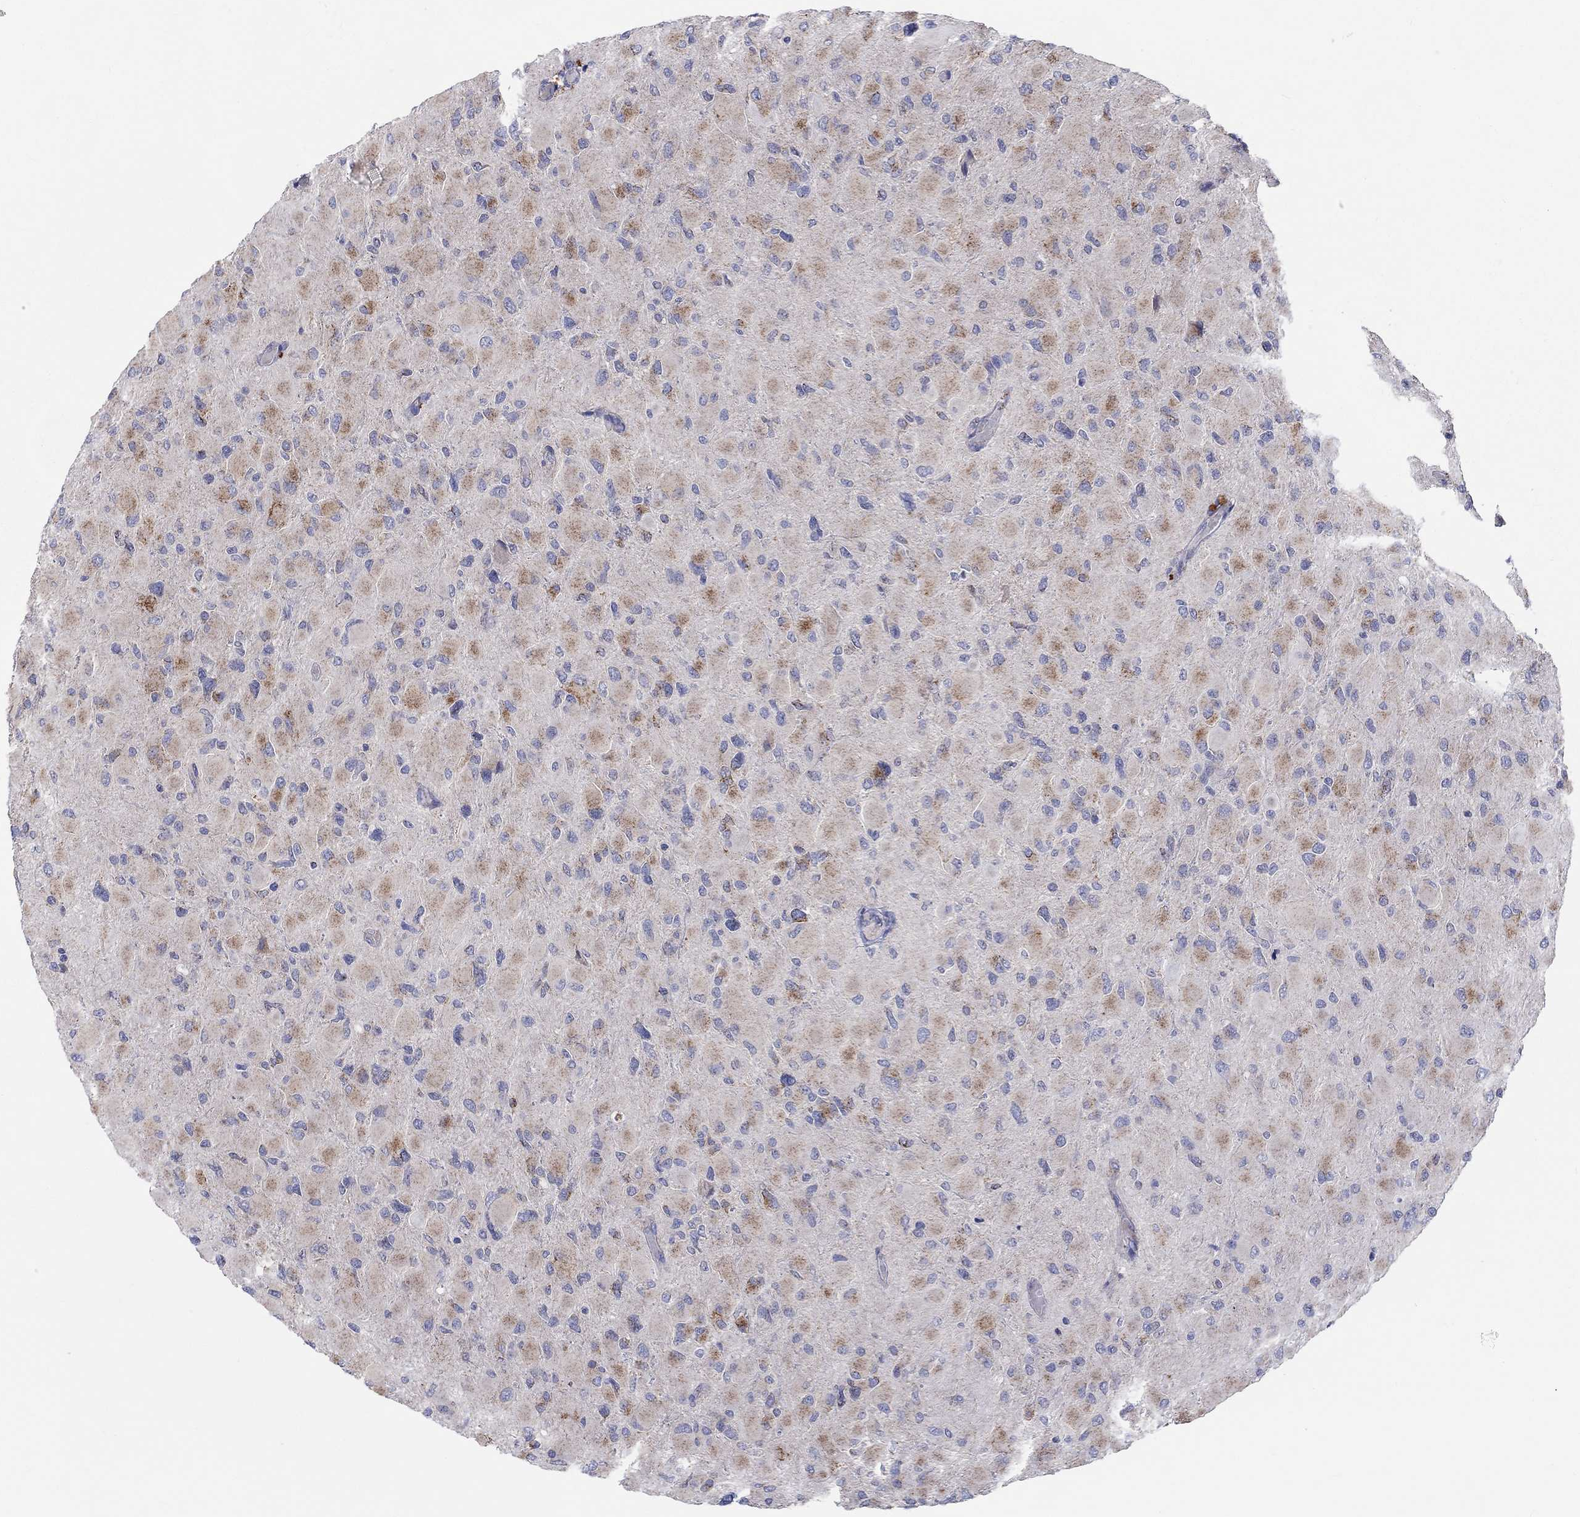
{"staining": {"intensity": "moderate", "quantity": "25%-75%", "location": "cytoplasmic/membranous"}, "tissue": "glioma", "cell_type": "Tumor cells", "image_type": "cancer", "snomed": [{"axis": "morphology", "description": "Glioma, malignant, High grade"}, {"axis": "topography", "description": "Cerebral cortex"}], "caption": "The image reveals a brown stain indicating the presence of a protein in the cytoplasmic/membranous of tumor cells in malignant high-grade glioma.", "gene": "BCO2", "patient": {"sex": "female", "age": 36}}